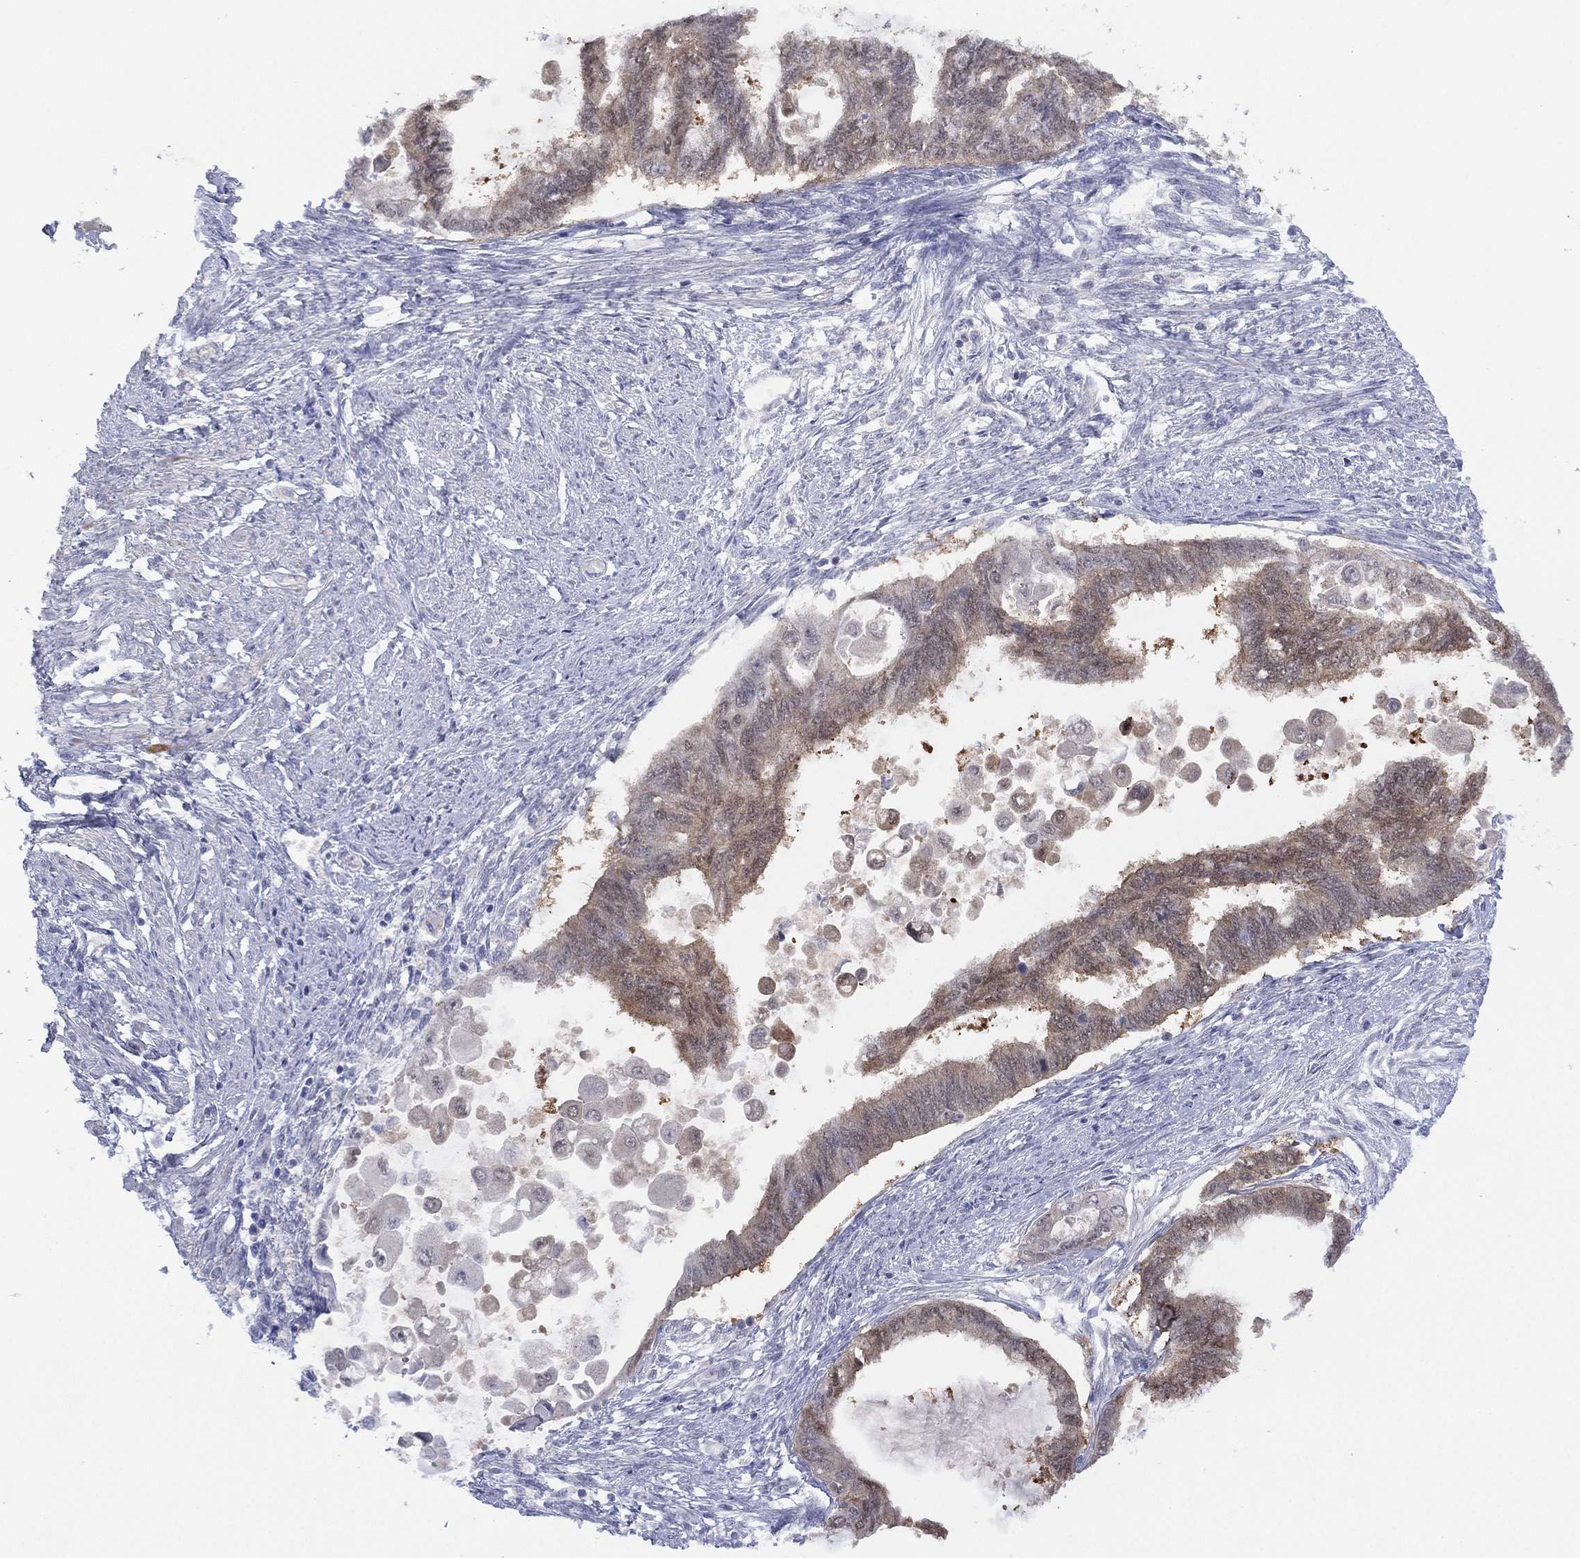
{"staining": {"intensity": "moderate", "quantity": "25%-75%", "location": "cytoplasmic/membranous,nuclear"}, "tissue": "endometrial cancer", "cell_type": "Tumor cells", "image_type": "cancer", "snomed": [{"axis": "morphology", "description": "Adenocarcinoma, NOS"}, {"axis": "topography", "description": "Endometrium"}], "caption": "Immunohistochemical staining of human endometrial cancer displays medium levels of moderate cytoplasmic/membranous and nuclear protein expression in about 25%-75% of tumor cells. Using DAB (brown) and hematoxylin (blue) stains, captured at high magnification using brightfield microscopy.", "gene": "DDAH1", "patient": {"sex": "female", "age": 86}}